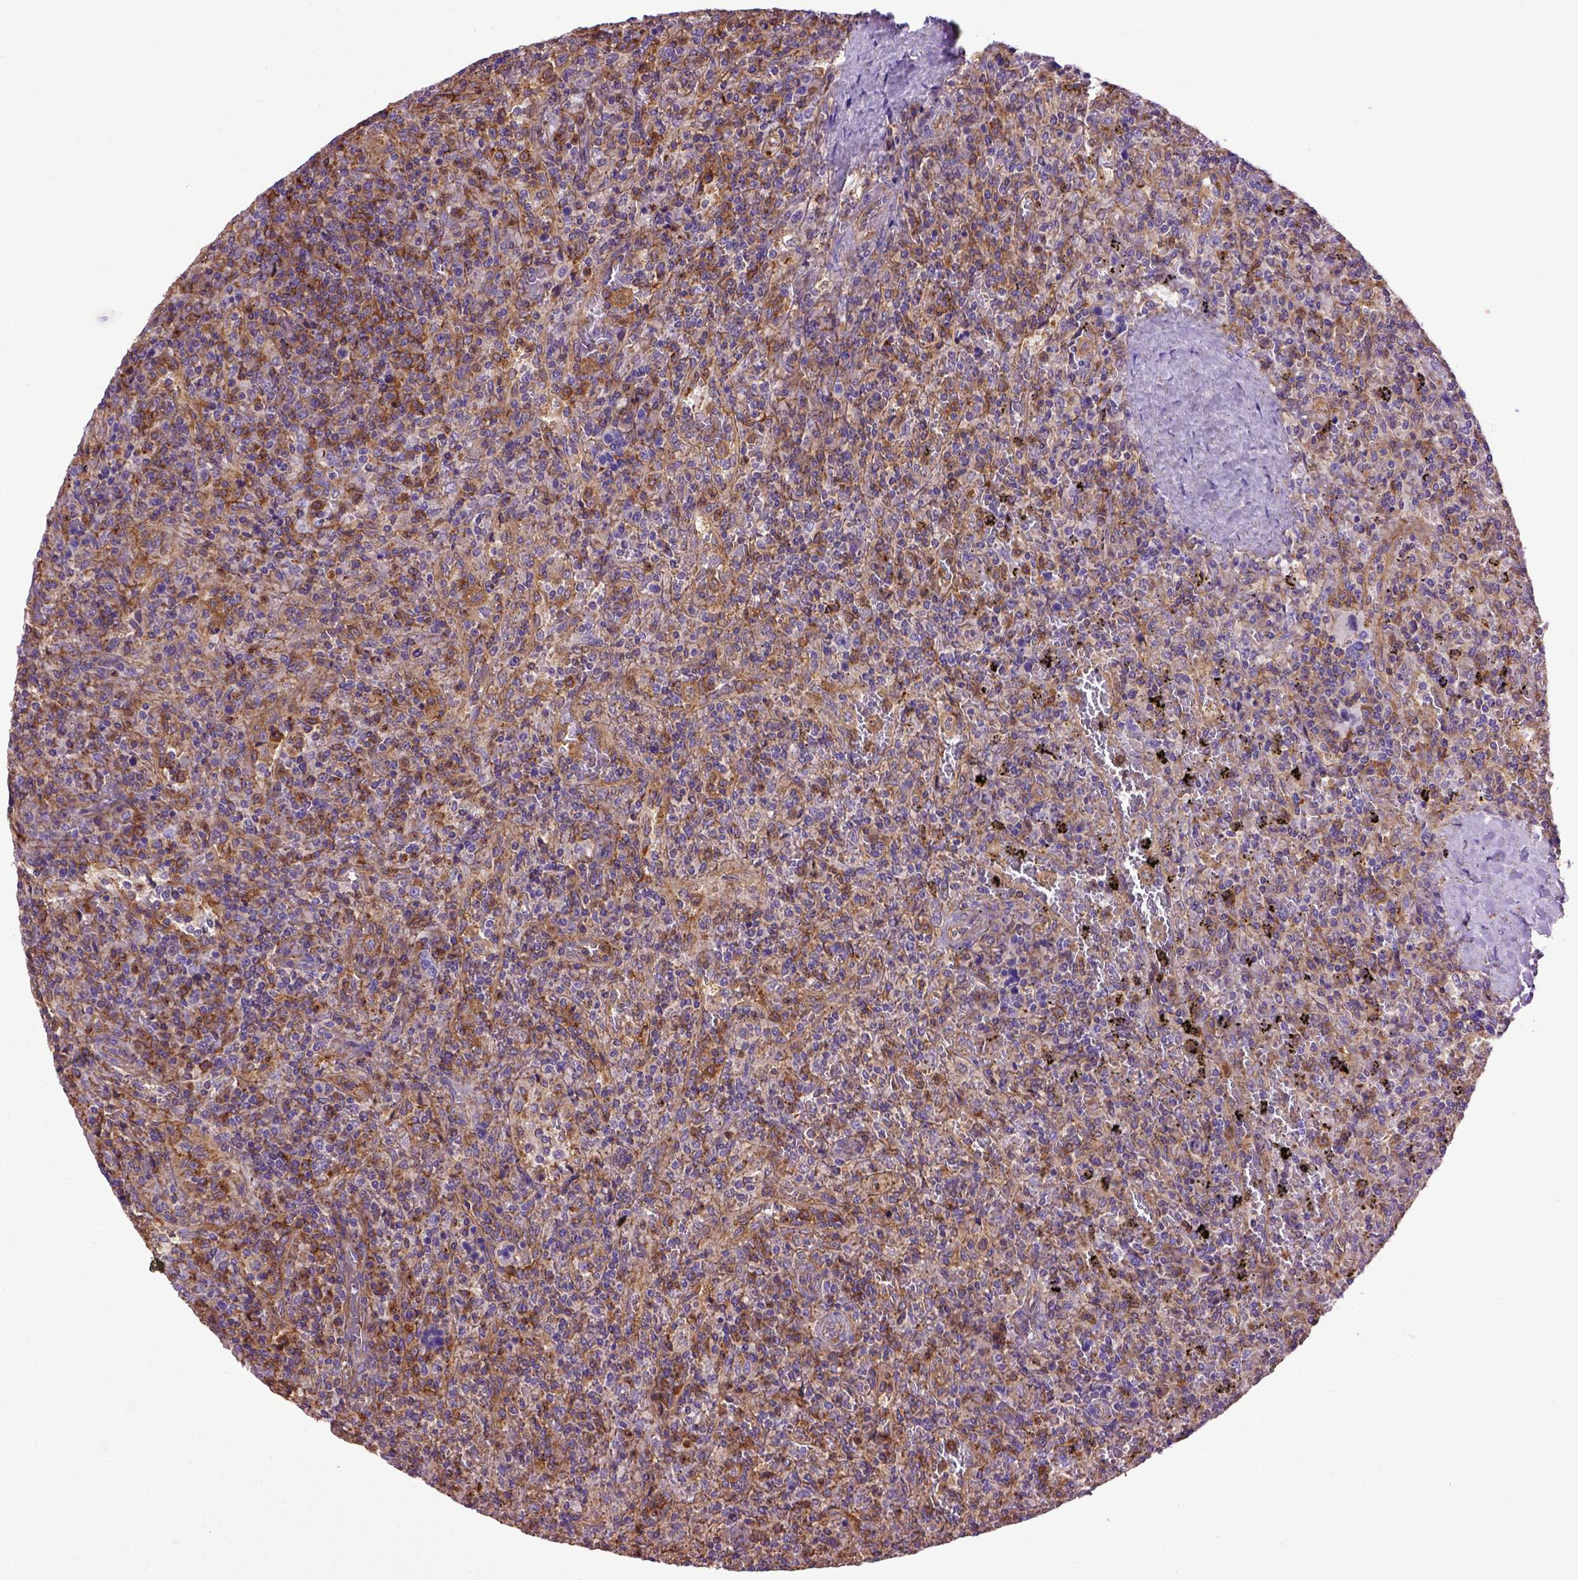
{"staining": {"intensity": "weak", "quantity": ">75%", "location": "cytoplasmic/membranous"}, "tissue": "lymphoma", "cell_type": "Tumor cells", "image_type": "cancer", "snomed": [{"axis": "morphology", "description": "Malignant lymphoma, non-Hodgkin's type, Low grade"}, {"axis": "topography", "description": "Spleen"}], "caption": "Immunohistochemical staining of human lymphoma displays low levels of weak cytoplasmic/membranous protein expression in approximately >75% of tumor cells. (DAB IHC with brightfield microscopy, high magnification).", "gene": "MVP", "patient": {"sex": "male", "age": 62}}